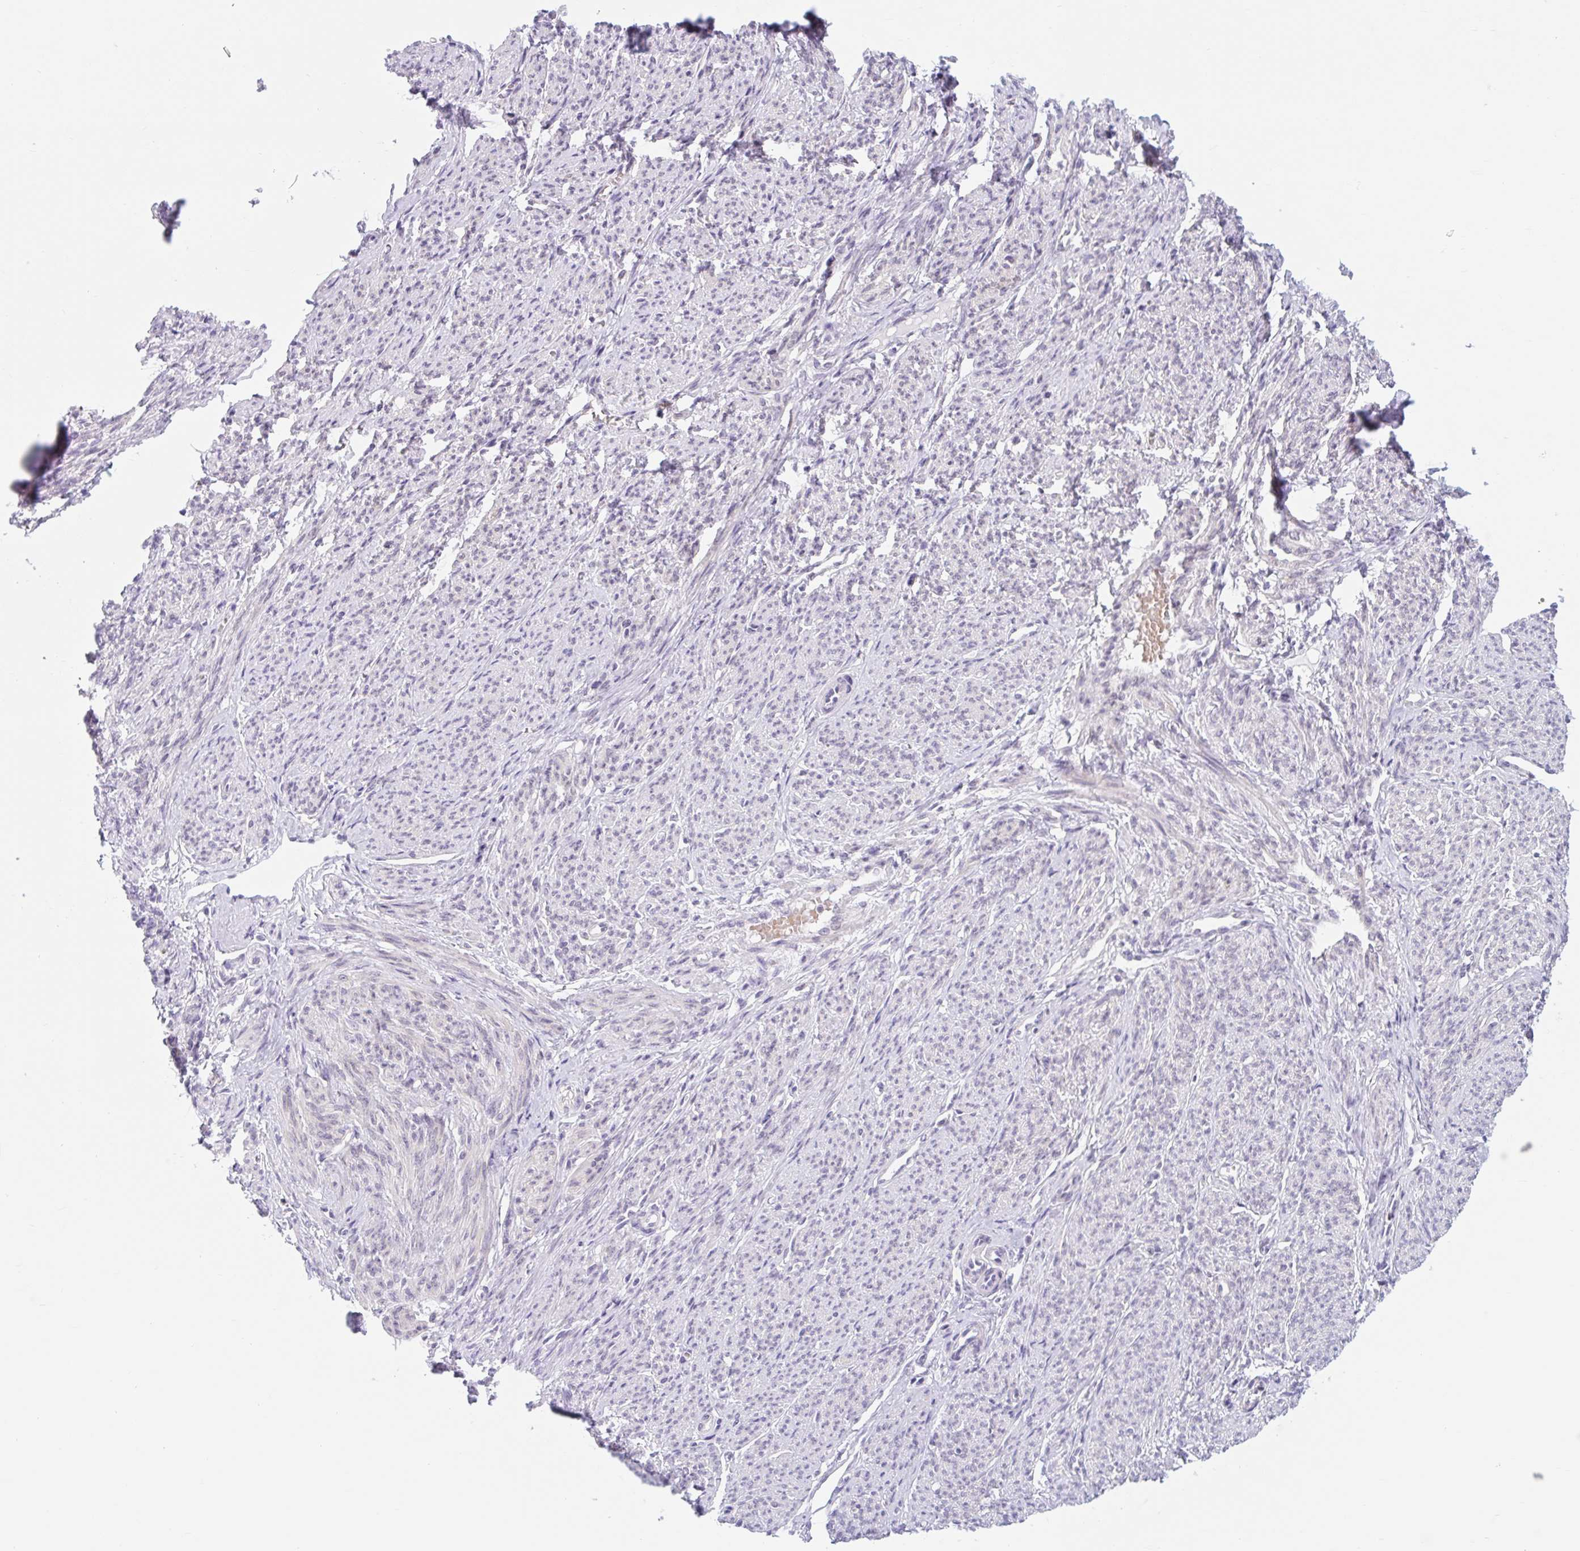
{"staining": {"intensity": "weak", "quantity": "25%-75%", "location": "cytoplasmic/membranous"}, "tissue": "smooth muscle", "cell_type": "Smooth muscle cells", "image_type": "normal", "snomed": [{"axis": "morphology", "description": "Normal tissue, NOS"}, {"axis": "topography", "description": "Smooth muscle"}], "caption": "A high-resolution histopathology image shows IHC staining of unremarkable smooth muscle, which exhibits weak cytoplasmic/membranous expression in approximately 25%-75% of smooth muscle cells.", "gene": "SRSF10", "patient": {"sex": "female", "age": 65}}